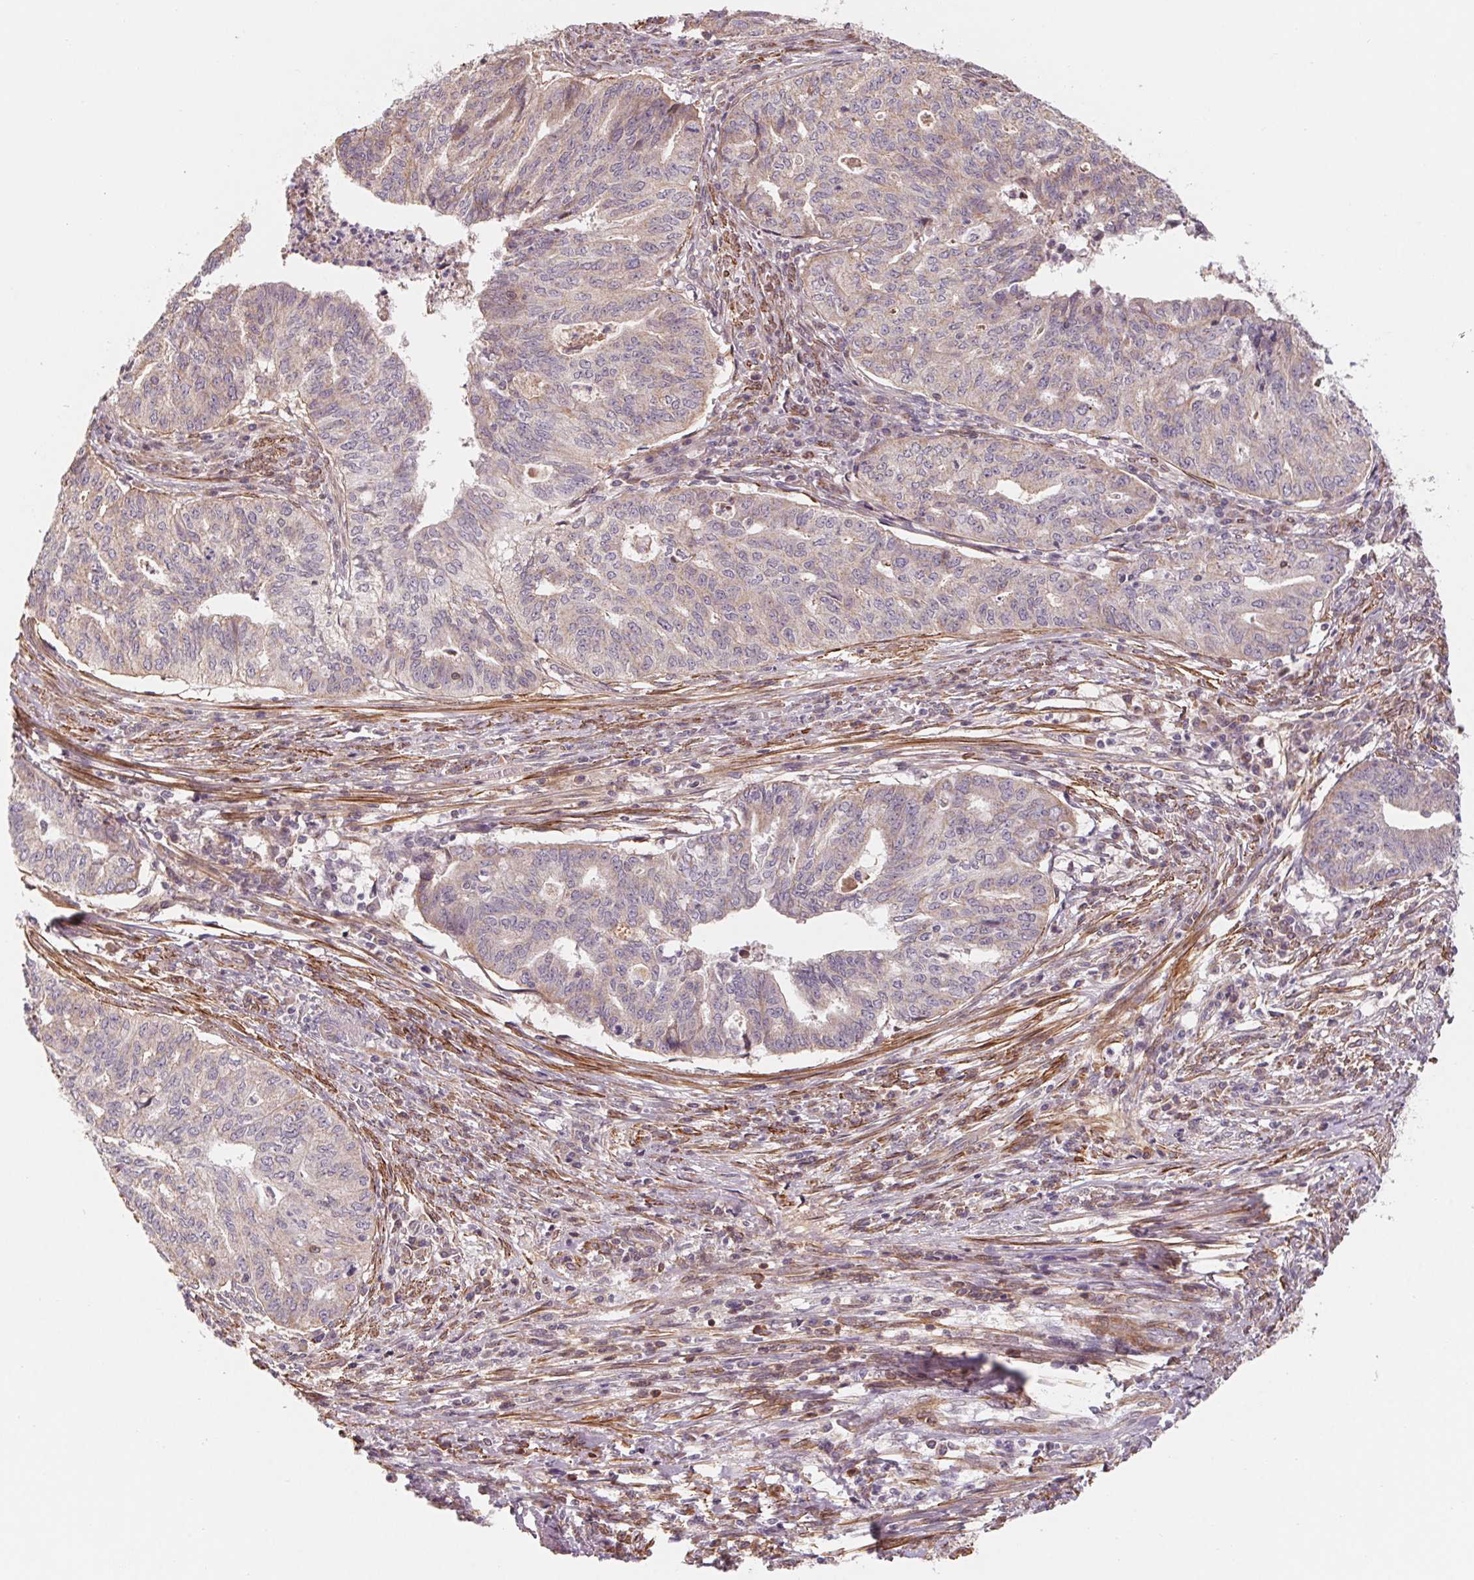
{"staining": {"intensity": "weak", "quantity": "<25%", "location": "cytoplasmic/membranous"}, "tissue": "endometrial cancer", "cell_type": "Tumor cells", "image_type": "cancer", "snomed": [{"axis": "morphology", "description": "Adenocarcinoma, NOS"}, {"axis": "topography", "description": "Endometrium"}], "caption": "Endometrial adenocarcinoma stained for a protein using immunohistochemistry reveals no positivity tumor cells.", "gene": "CCDC112", "patient": {"sex": "female", "age": 79}}